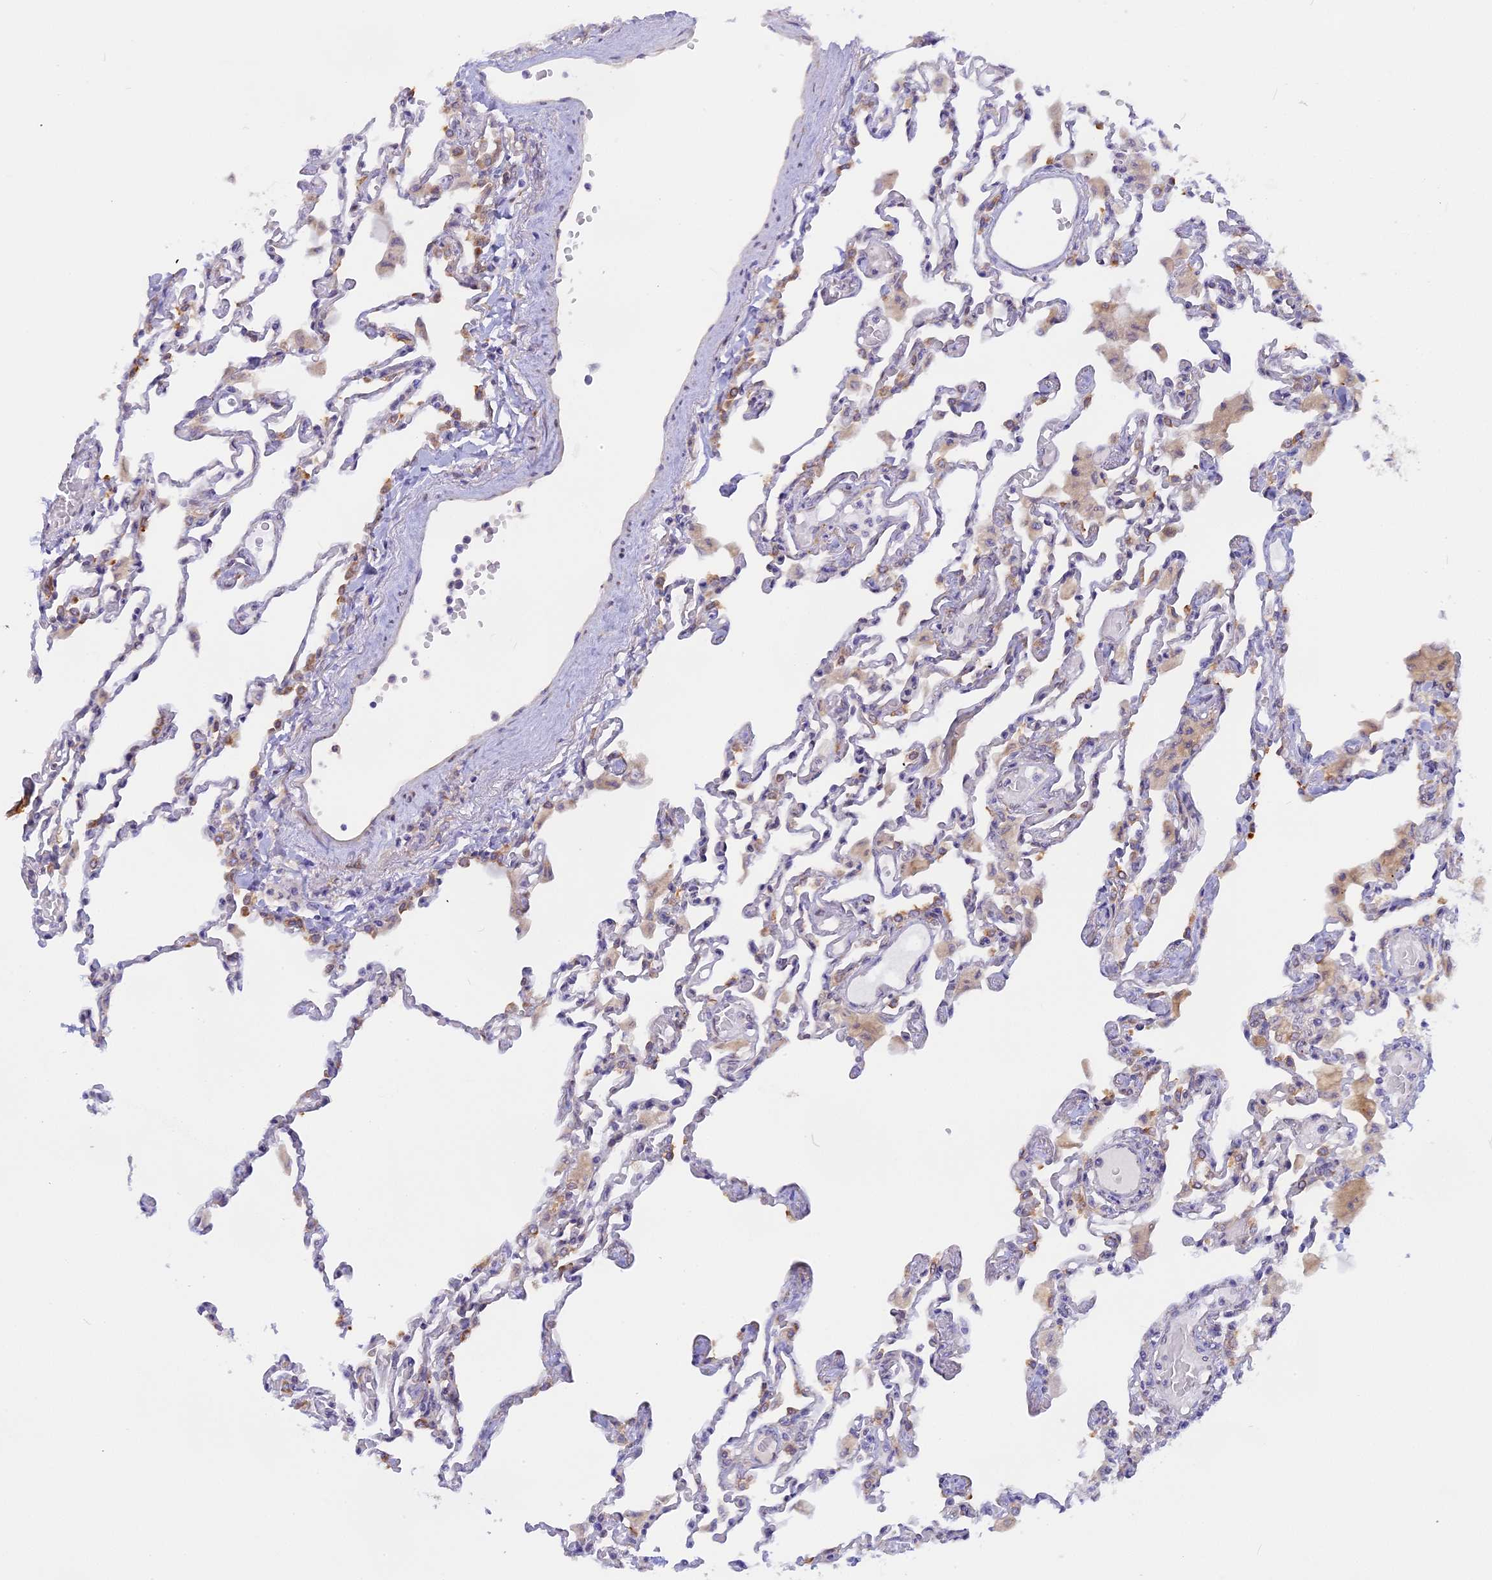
{"staining": {"intensity": "moderate", "quantity": "25%-75%", "location": "cytoplasmic/membranous"}, "tissue": "lung", "cell_type": "Alveolar cells", "image_type": "normal", "snomed": [{"axis": "morphology", "description": "Normal tissue, NOS"}, {"axis": "topography", "description": "Bronchus"}, {"axis": "topography", "description": "Lung"}], "caption": "A histopathology image of human lung stained for a protein demonstrates moderate cytoplasmic/membranous brown staining in alveolar cells.", "gene": "TLCD1", "patient": {"sex": "female", "age": 49}}